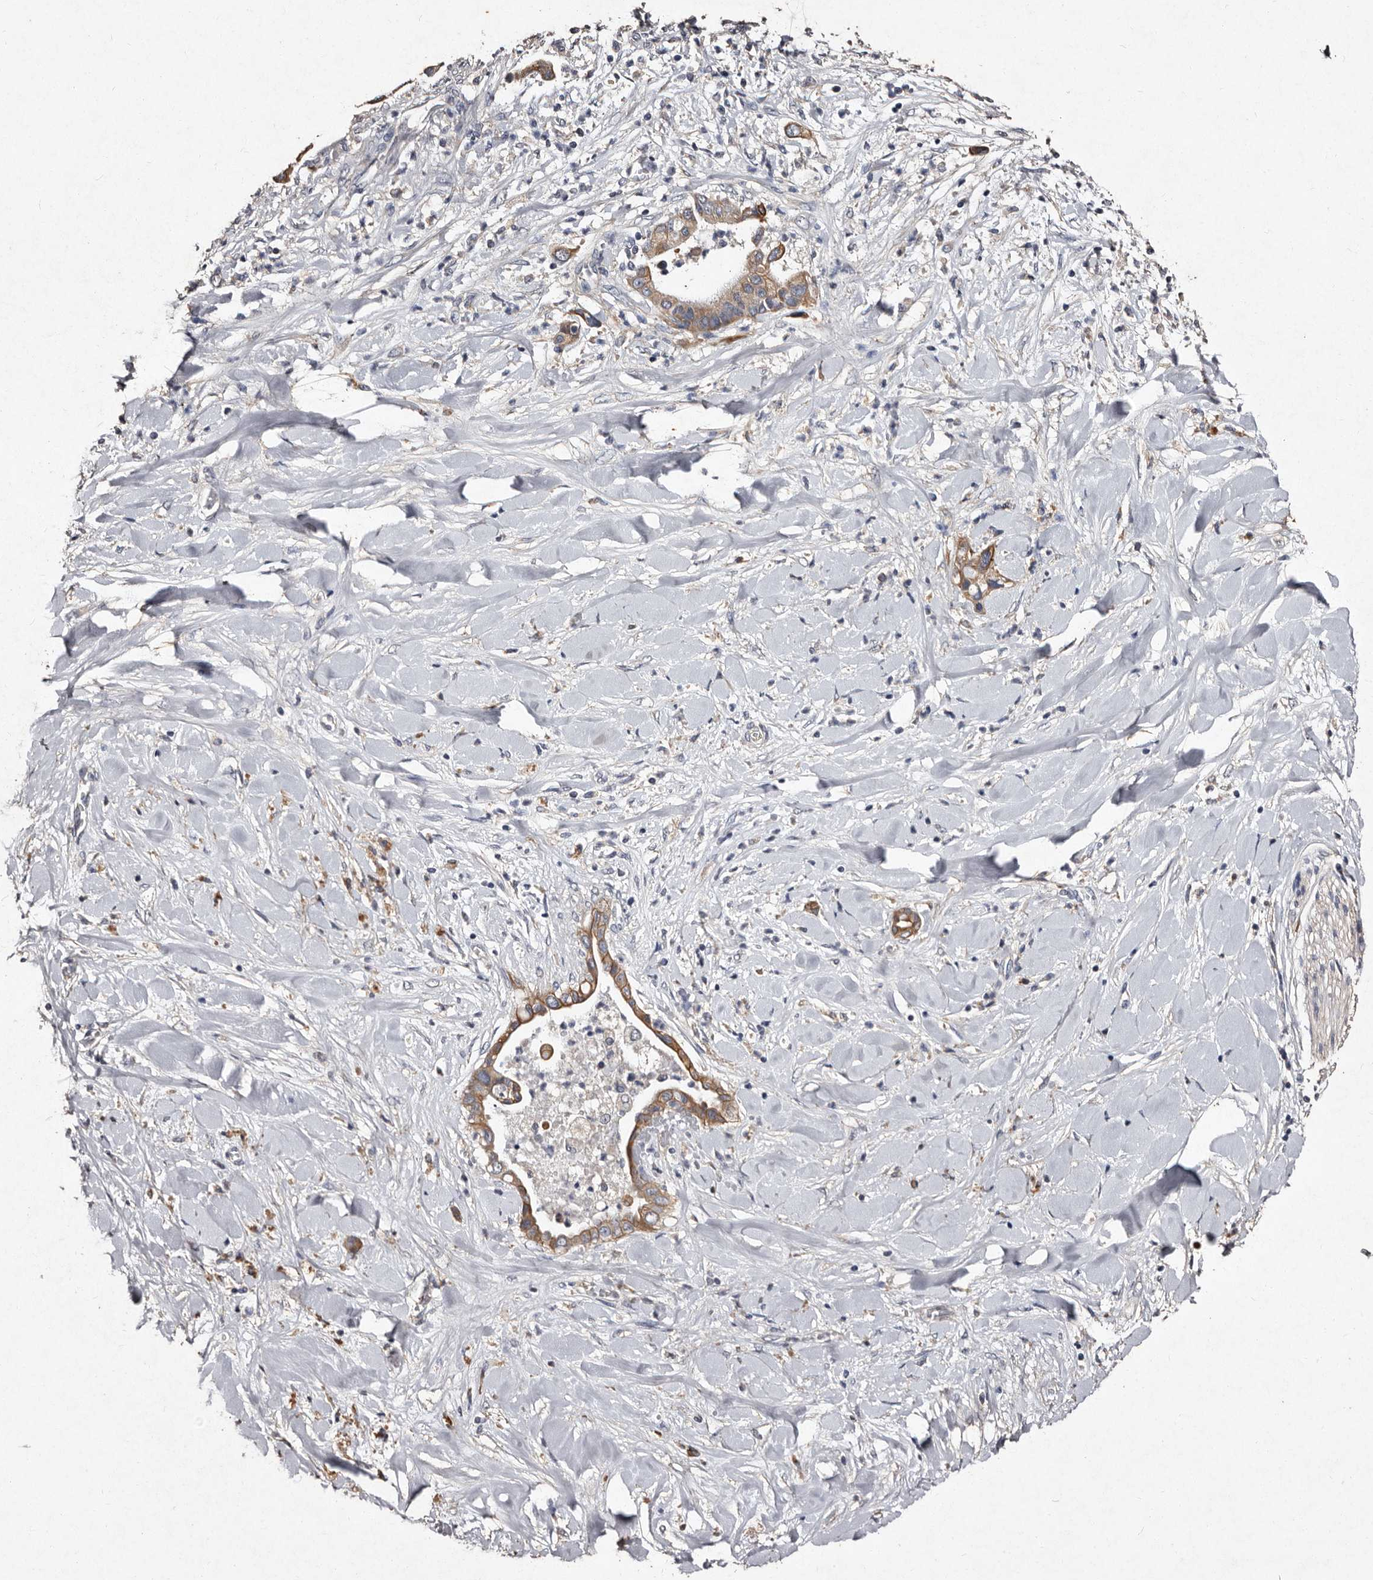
{"staining": {"intensity": "moderate", "quantity": ">75%", "location": "cytoplasmic/membranous"}, "tissue": "liver cancer", "cell_type": "Tumor cells", "image_type": "cancer", "snomed": [{"axis": "morphology", "description": "Cholangiocarcinoma"}, {"axis": "topography", "description": "Liver"}], "caption": "Immunohistochemistry (DAB) staining of cholangiocarcinoma (liver) reveals moderate cytoplasmic/membranous protein expression in approximately >75% of tumor cells.", "gene": "TFB1M", "patient": {"sex": "female", "age": 54}}